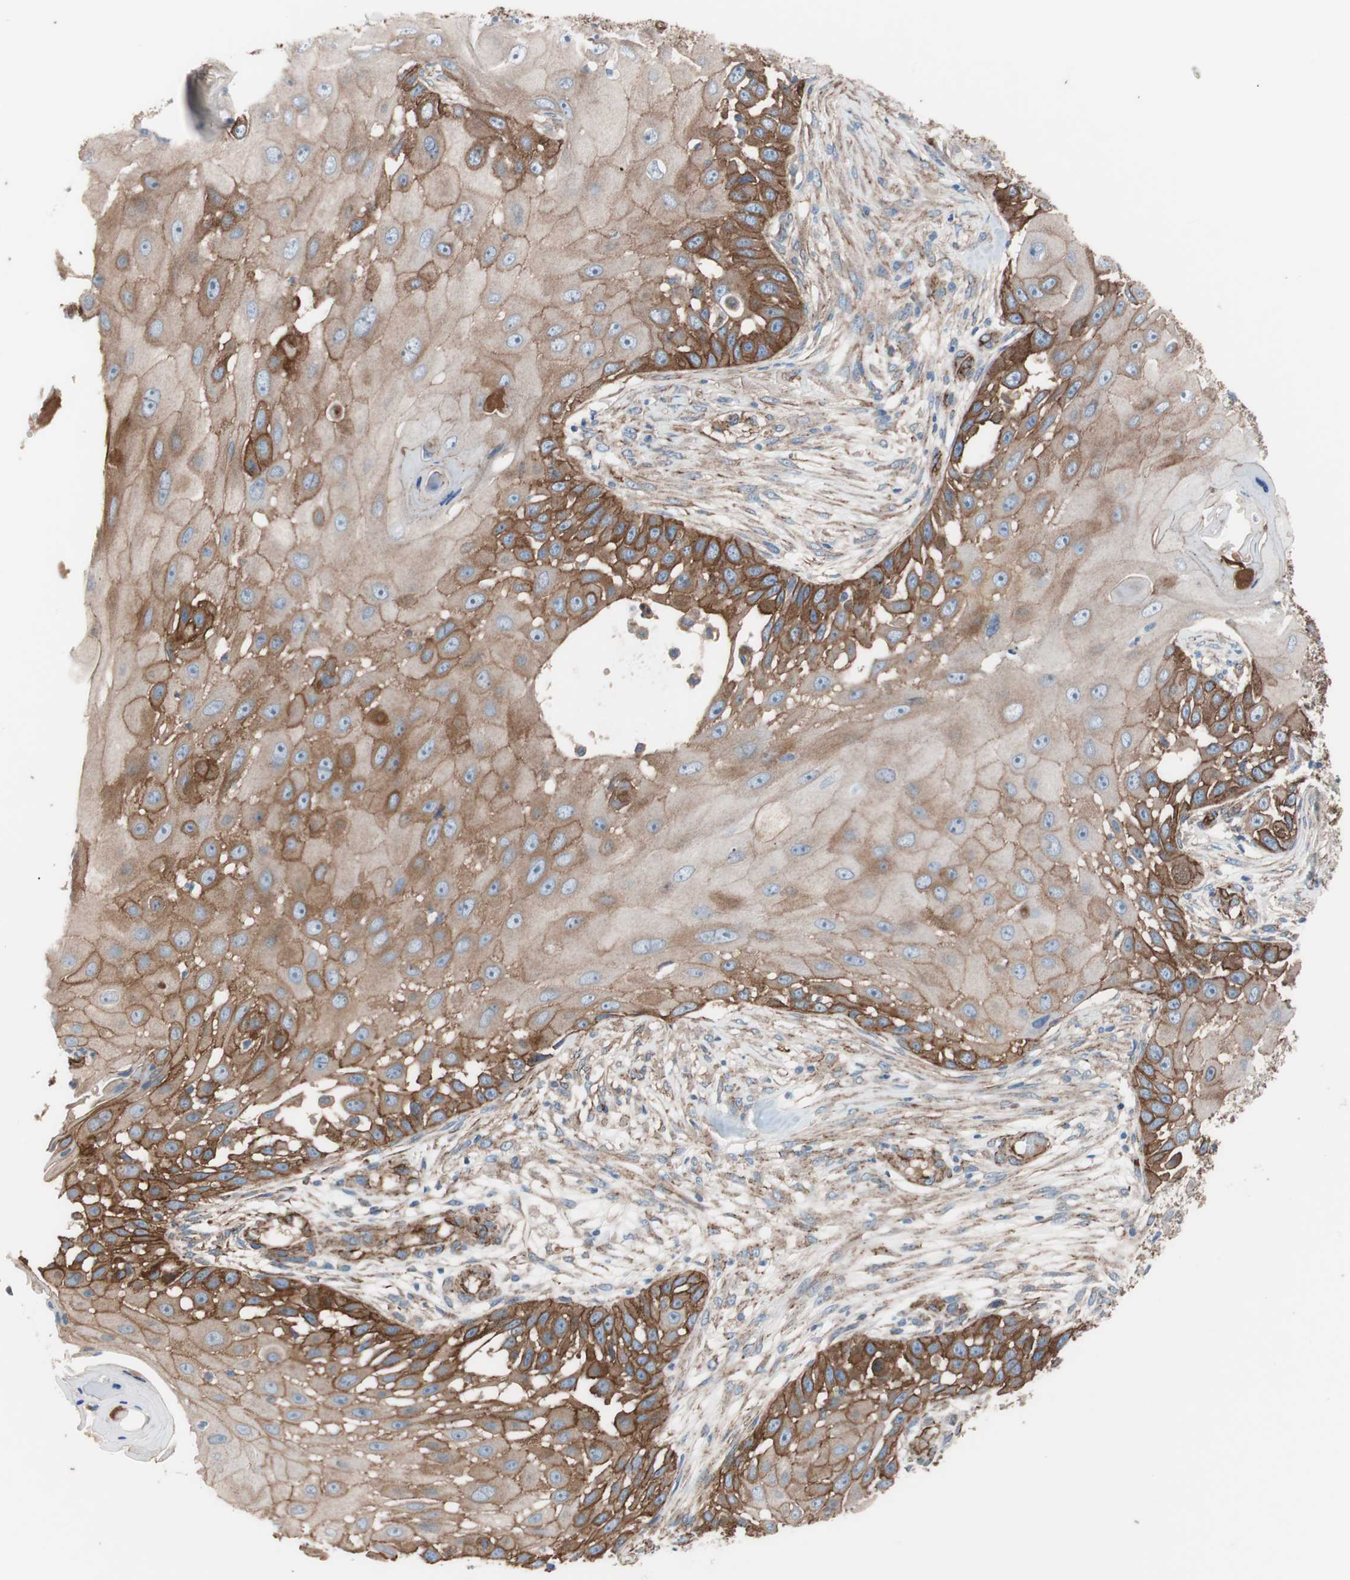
{"staining": {"intensity": "moderate", "quantity": "25%-75%", "location": "cytoplasmic/membranous"}, "tissue": "skin cancer", "cell_type": "Tumor cells", "image_type": "cancer", "snomed": [{"axis": "morphology", "description": "Squamous cell carcinoma, NOS"}, {"axis": "topography", "description": "Skin"}], "caption": "Protein positivity by immunohistochemistry demonstrates moderate cytoplasmic/membranous staining in approximately 25%-75% of tumor cells in squamous cell carcinoma (skin). The protein is shown in brown color, while the nuclei are stained blue.", "gene": "SPINT1", "patient": {"sex": "female", "age": 44}}